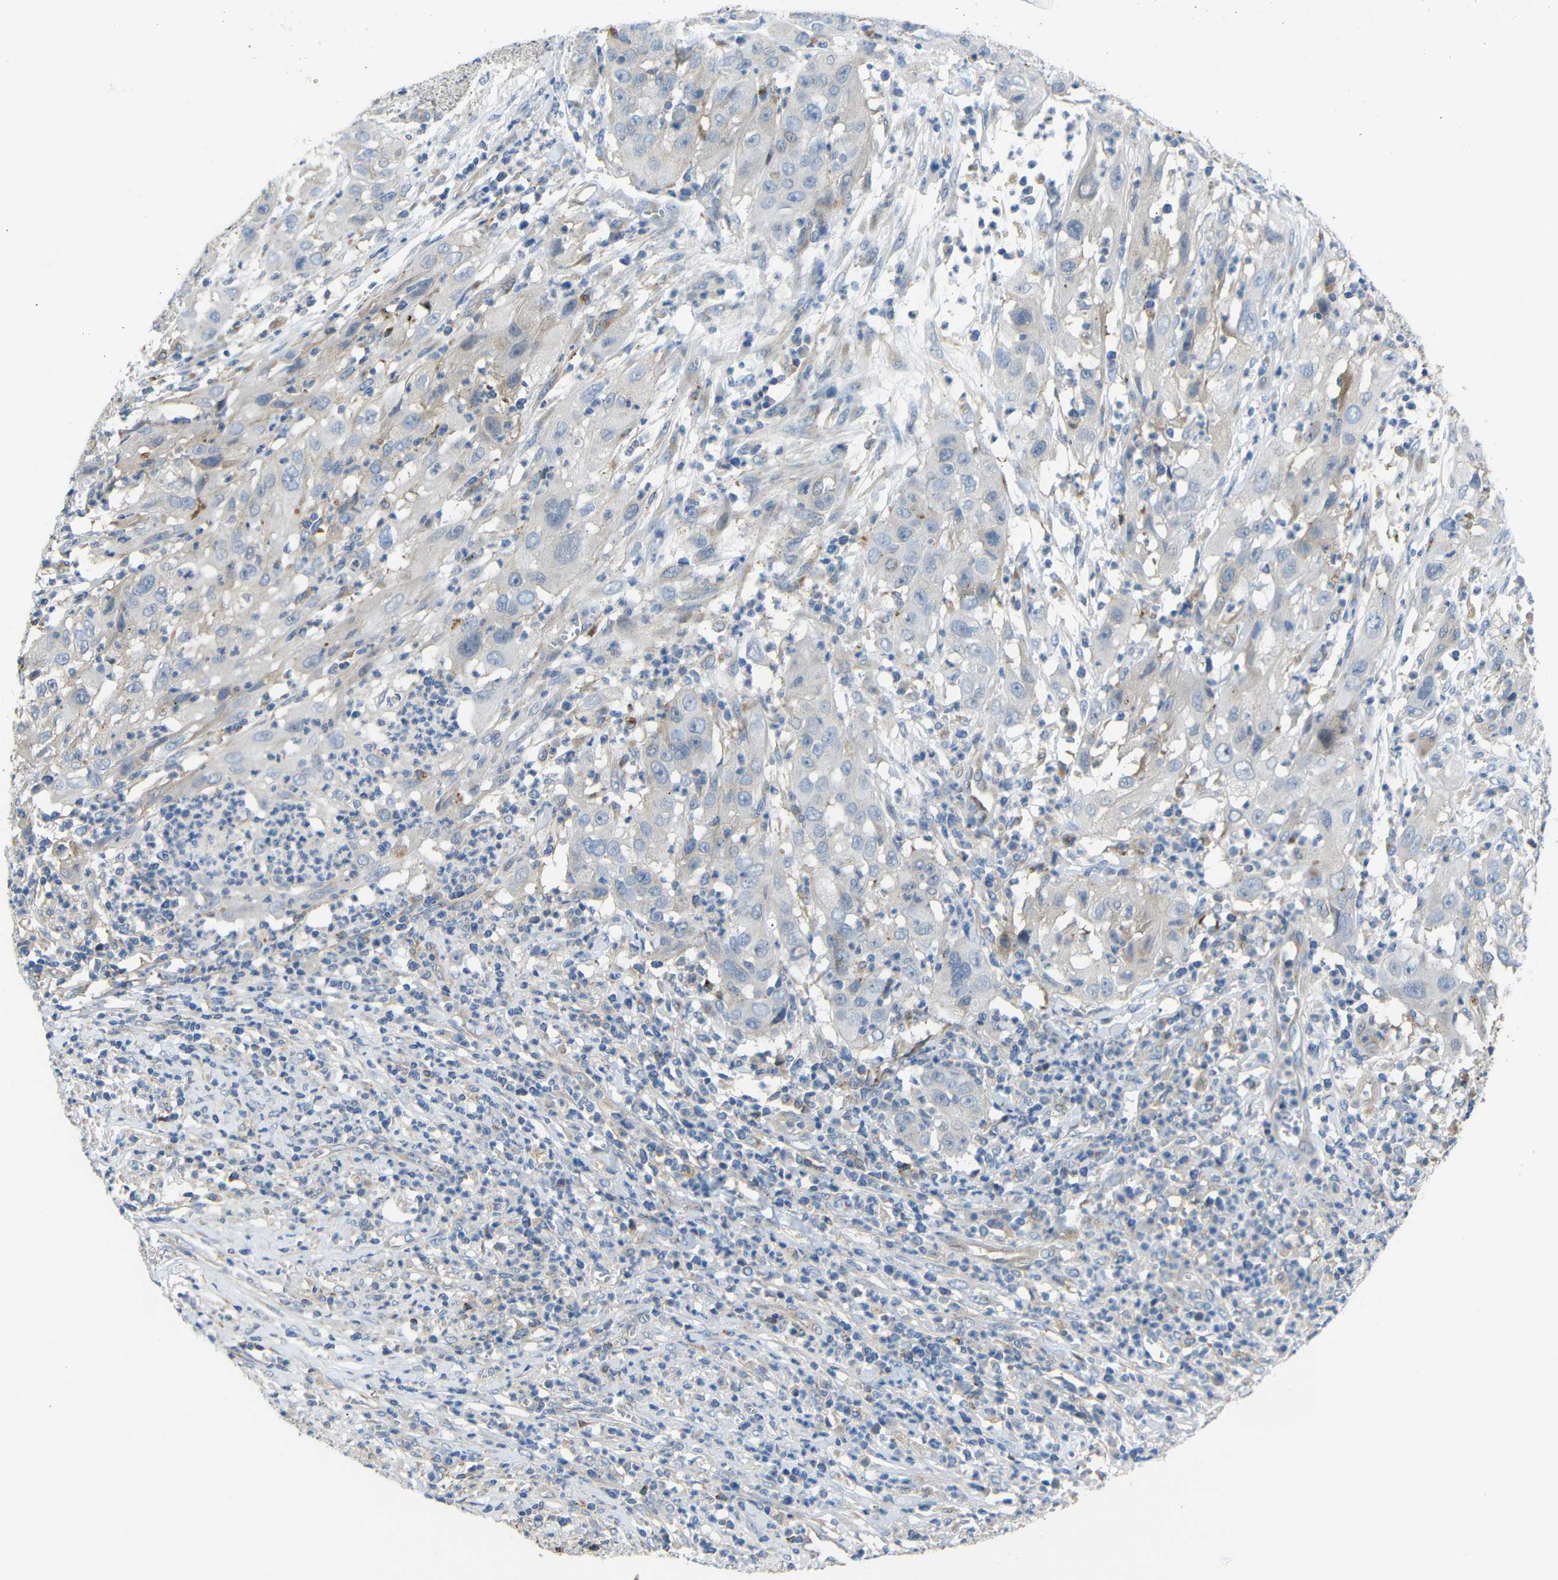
{"staining": {"intensity": "negative", "quantity": "none", "location": "none"}, "tissue": "cervical cancer", "cell_type": "Tumor cells", "image_type": "cancer", "snomed": [{"axis": "morphology", "description": "Squamous cell carcinoma, NOS"}, {"axis": "topography", "description": "Cervix"}], "caption": "An image of human cervical cancer is negative for staining in tumor cells.", "gene": "SYPL1", "patient": {"sex": "female", "age": 32}}